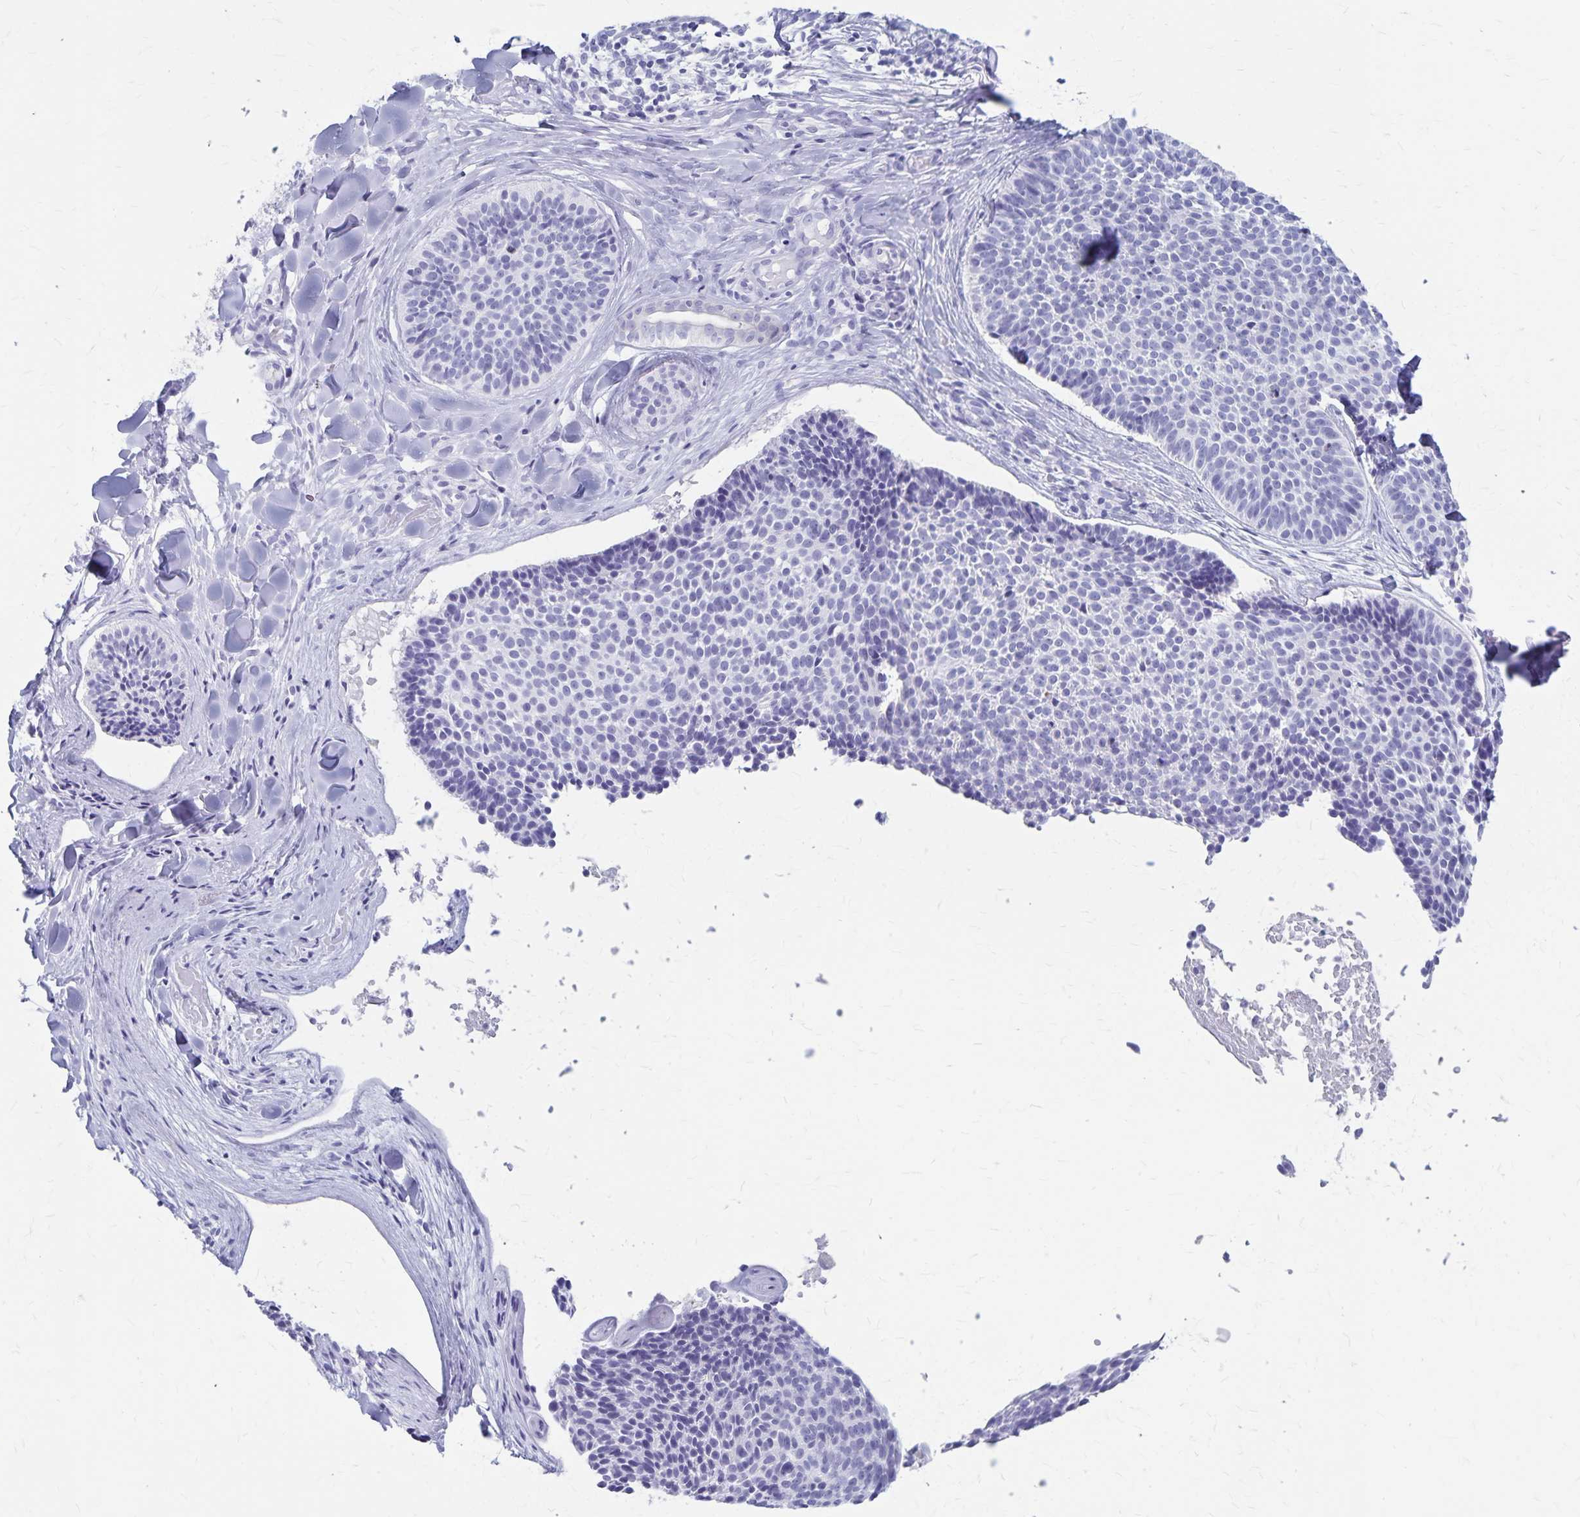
{"staining": {"intensity": "negative", "quantity": "none", "location": "none"}, "tissue": "skin cancer", "cell_type": "Tumor cells", "image_type": "cancer", "snomed": [{"axis": "morphology", "description": "Basal cell carcinoma"}, {"axis": "topography", "description": "Skin"}], "caption": "A histopathology image of skin cancer (basal cell carcinoma) stained for a protein demonstrates no brown staining in tumor cells.", "gene": "GPBAR1", "patient": {"sex": "male", "age": 82}}